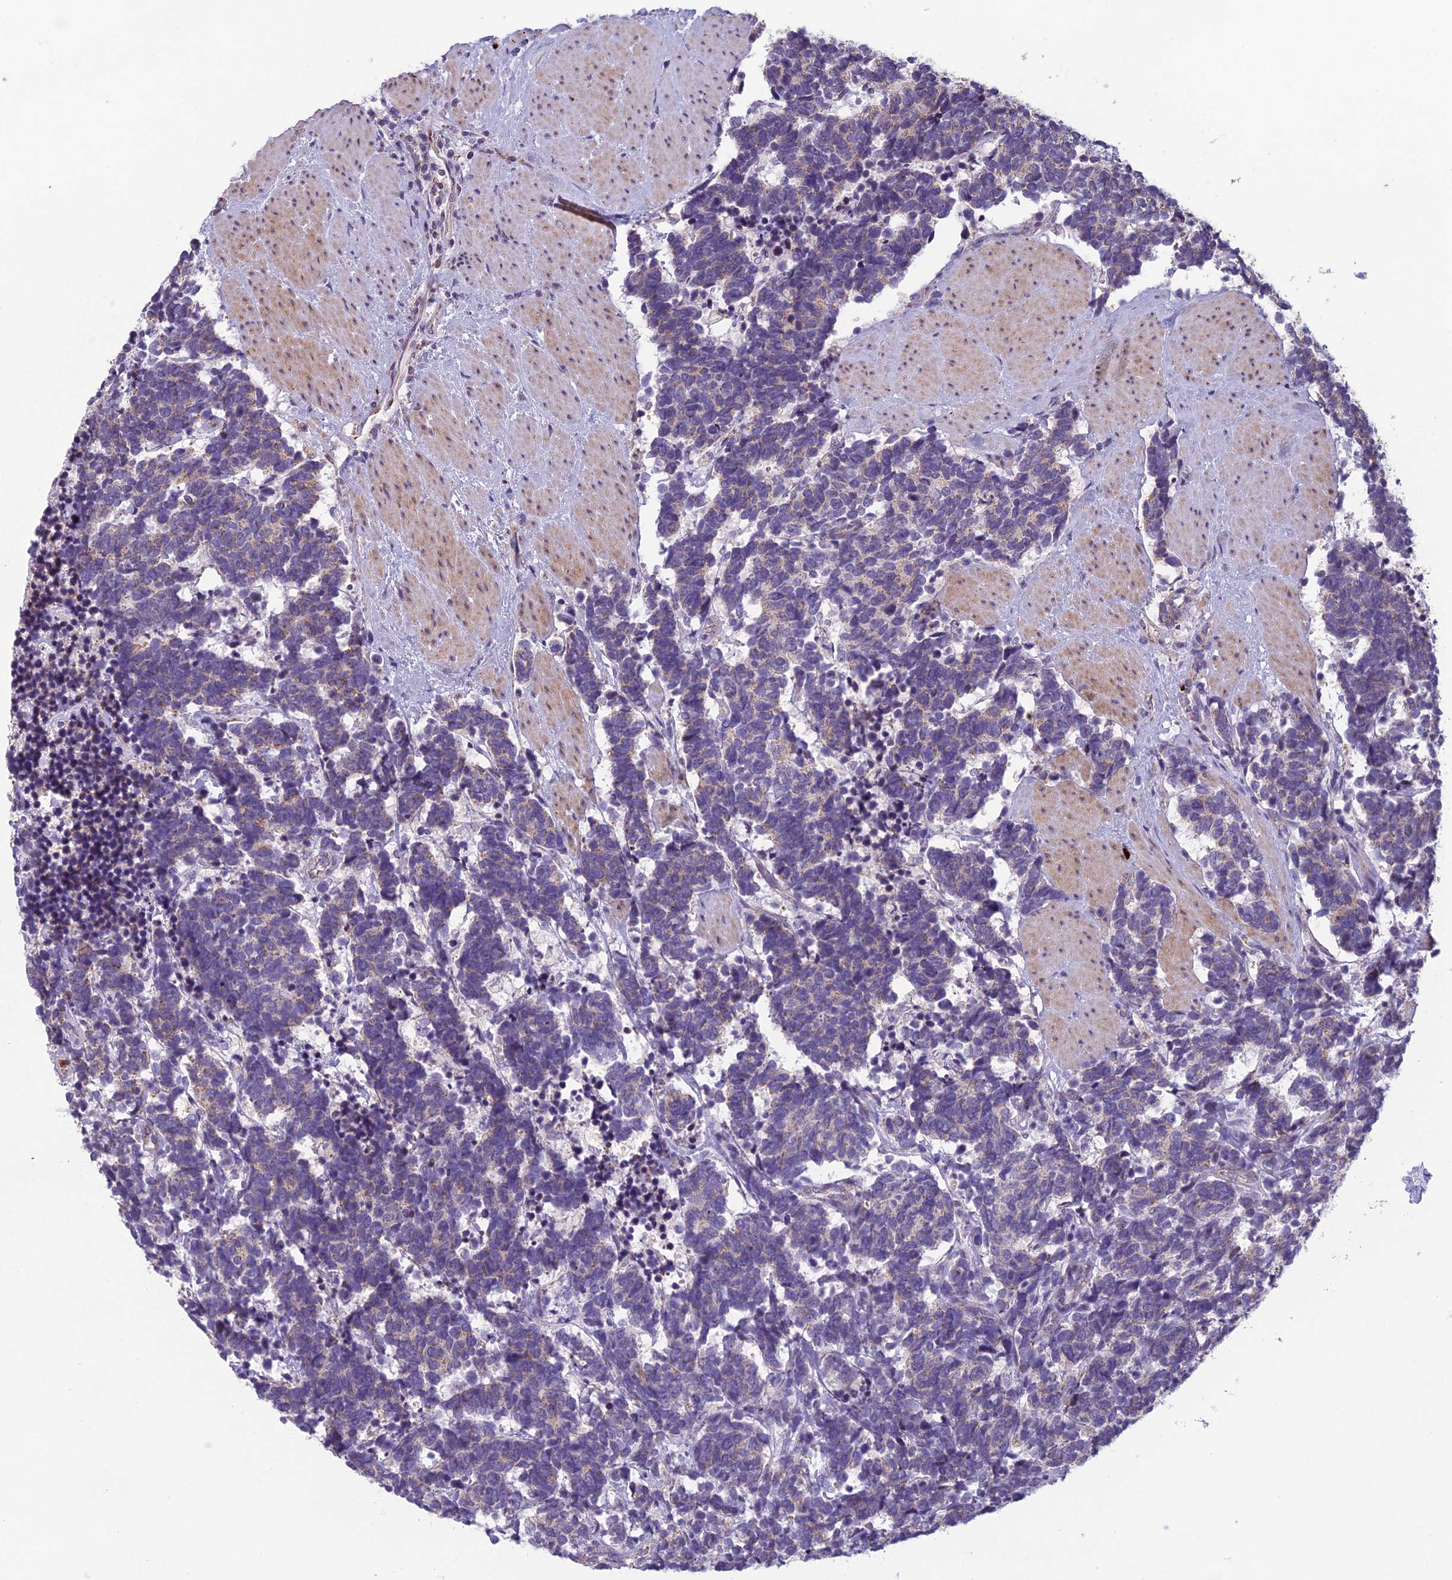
{"staining": {"intensity": "negative", "quantity": "none", "location": "none"}, "tissue": "carcinoid", "cell_type": "Tumor cells", "image_type": "cancer", "snomed": [{"axis": "morphology", "description": "Carcinoma, NOS"}, {"axis": "morphology", "description": "Carcinoid, malignant, NOS"}, {"axis": "topography", "description": "Prostate"}], "caption": "IHC of human carcinoma demonstrates no positivity in tumor cells.", "gene": "ENSG00000188897", "patient": {"sex": "male", "age": 57}}